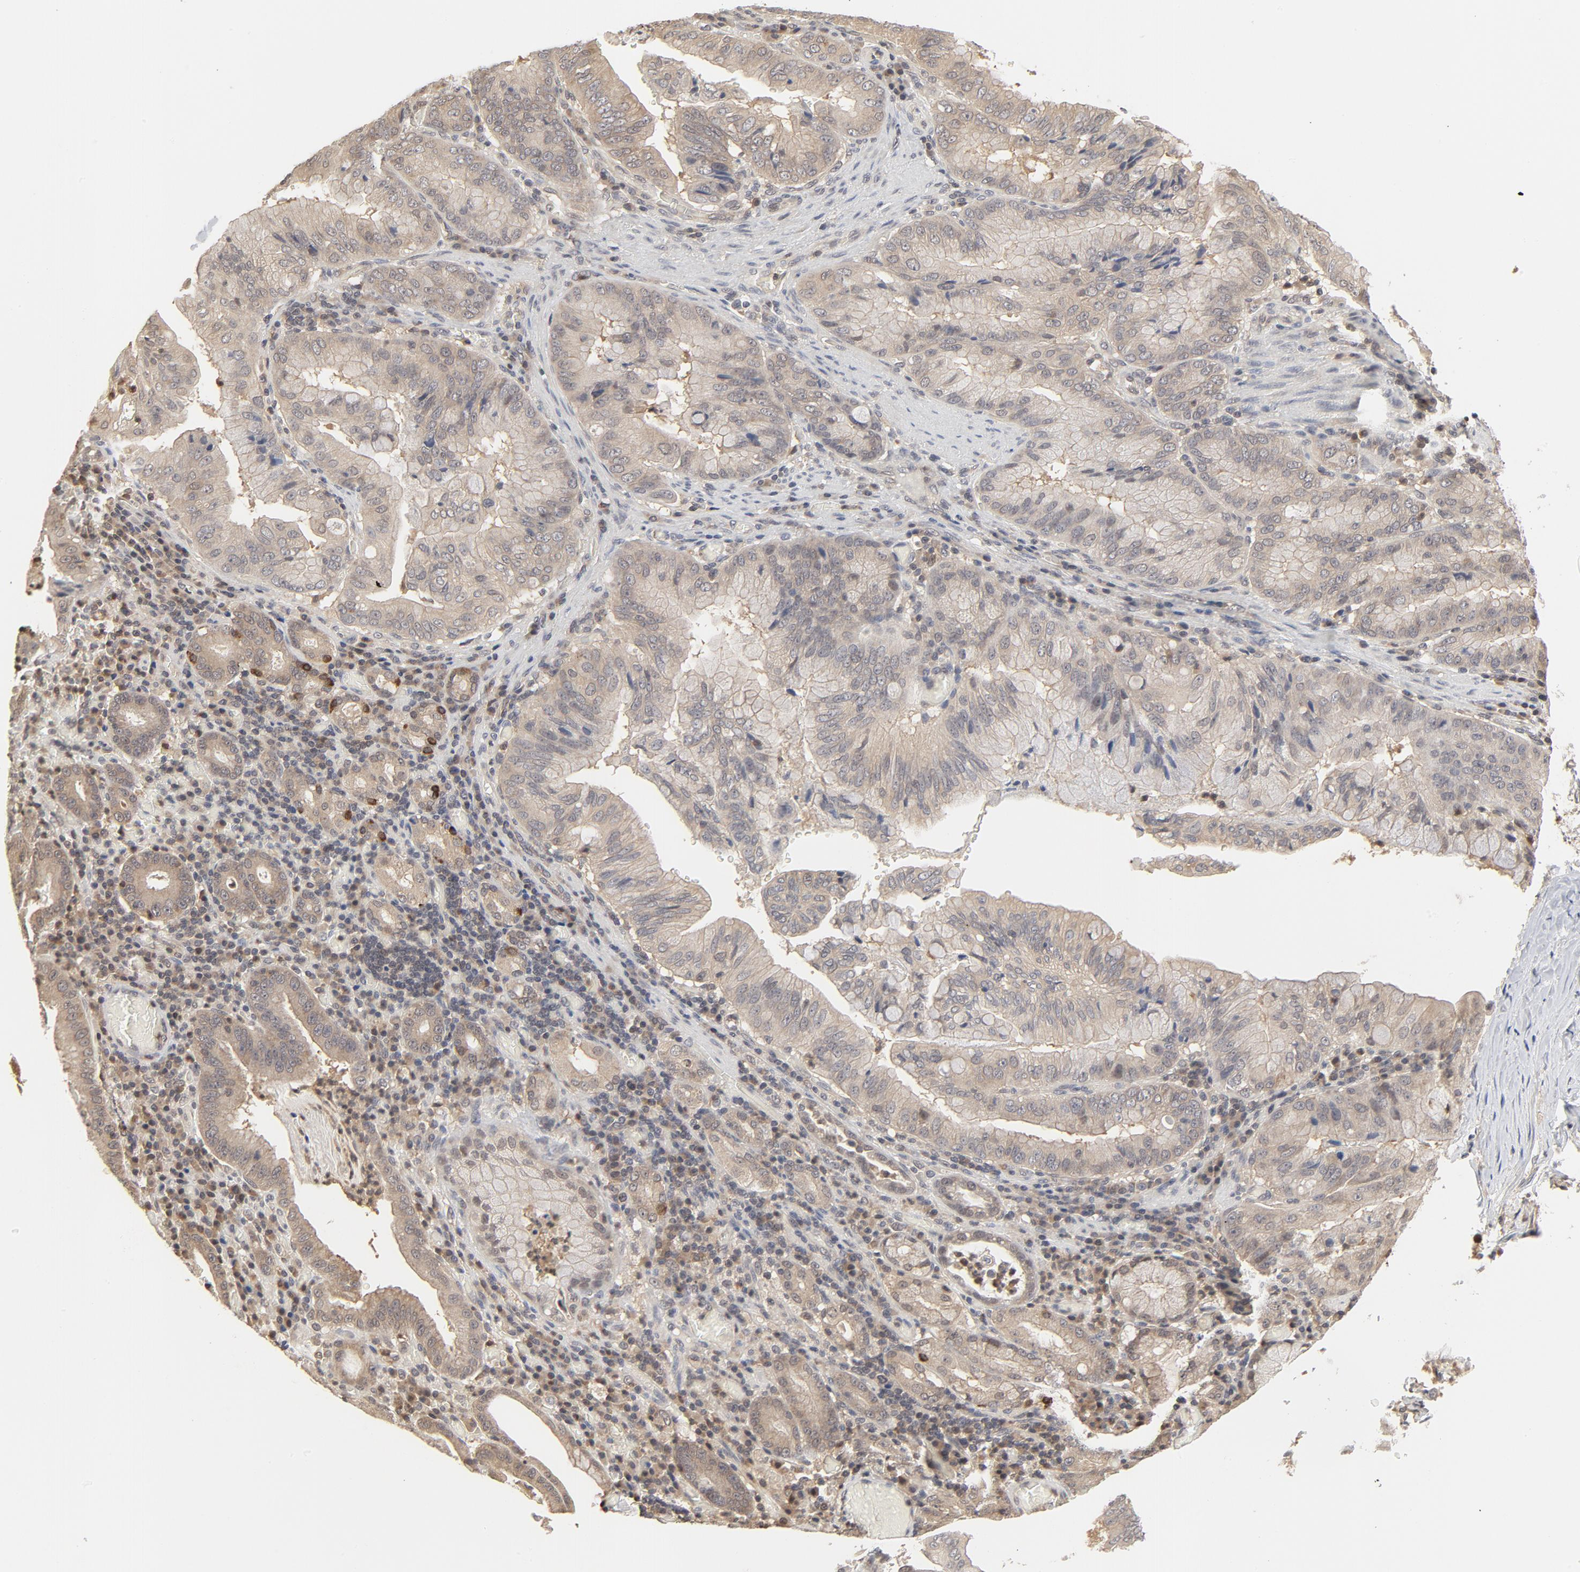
{"staining": {"intensity": "weak", "quantity": ">75%", "location": "cytoplasmic/membranous"}, "tissue": "stomach cancer", "cell_type": "Tumor cells", "image_type": "cancer", "snomed": [{"axis": "morphology", "description": "Adenocarcinoma, NOS"}, {"axis": "topography", "description": "Stomach, upper"}], "caption": "Protein analysis of stomach adenocarcinoma tissue shows weak cytoplasmic/membranous expression in approximately >75% of tumor cells.", "gene": "NEDD8", "patient": {"sex": "male", "age": 80}}